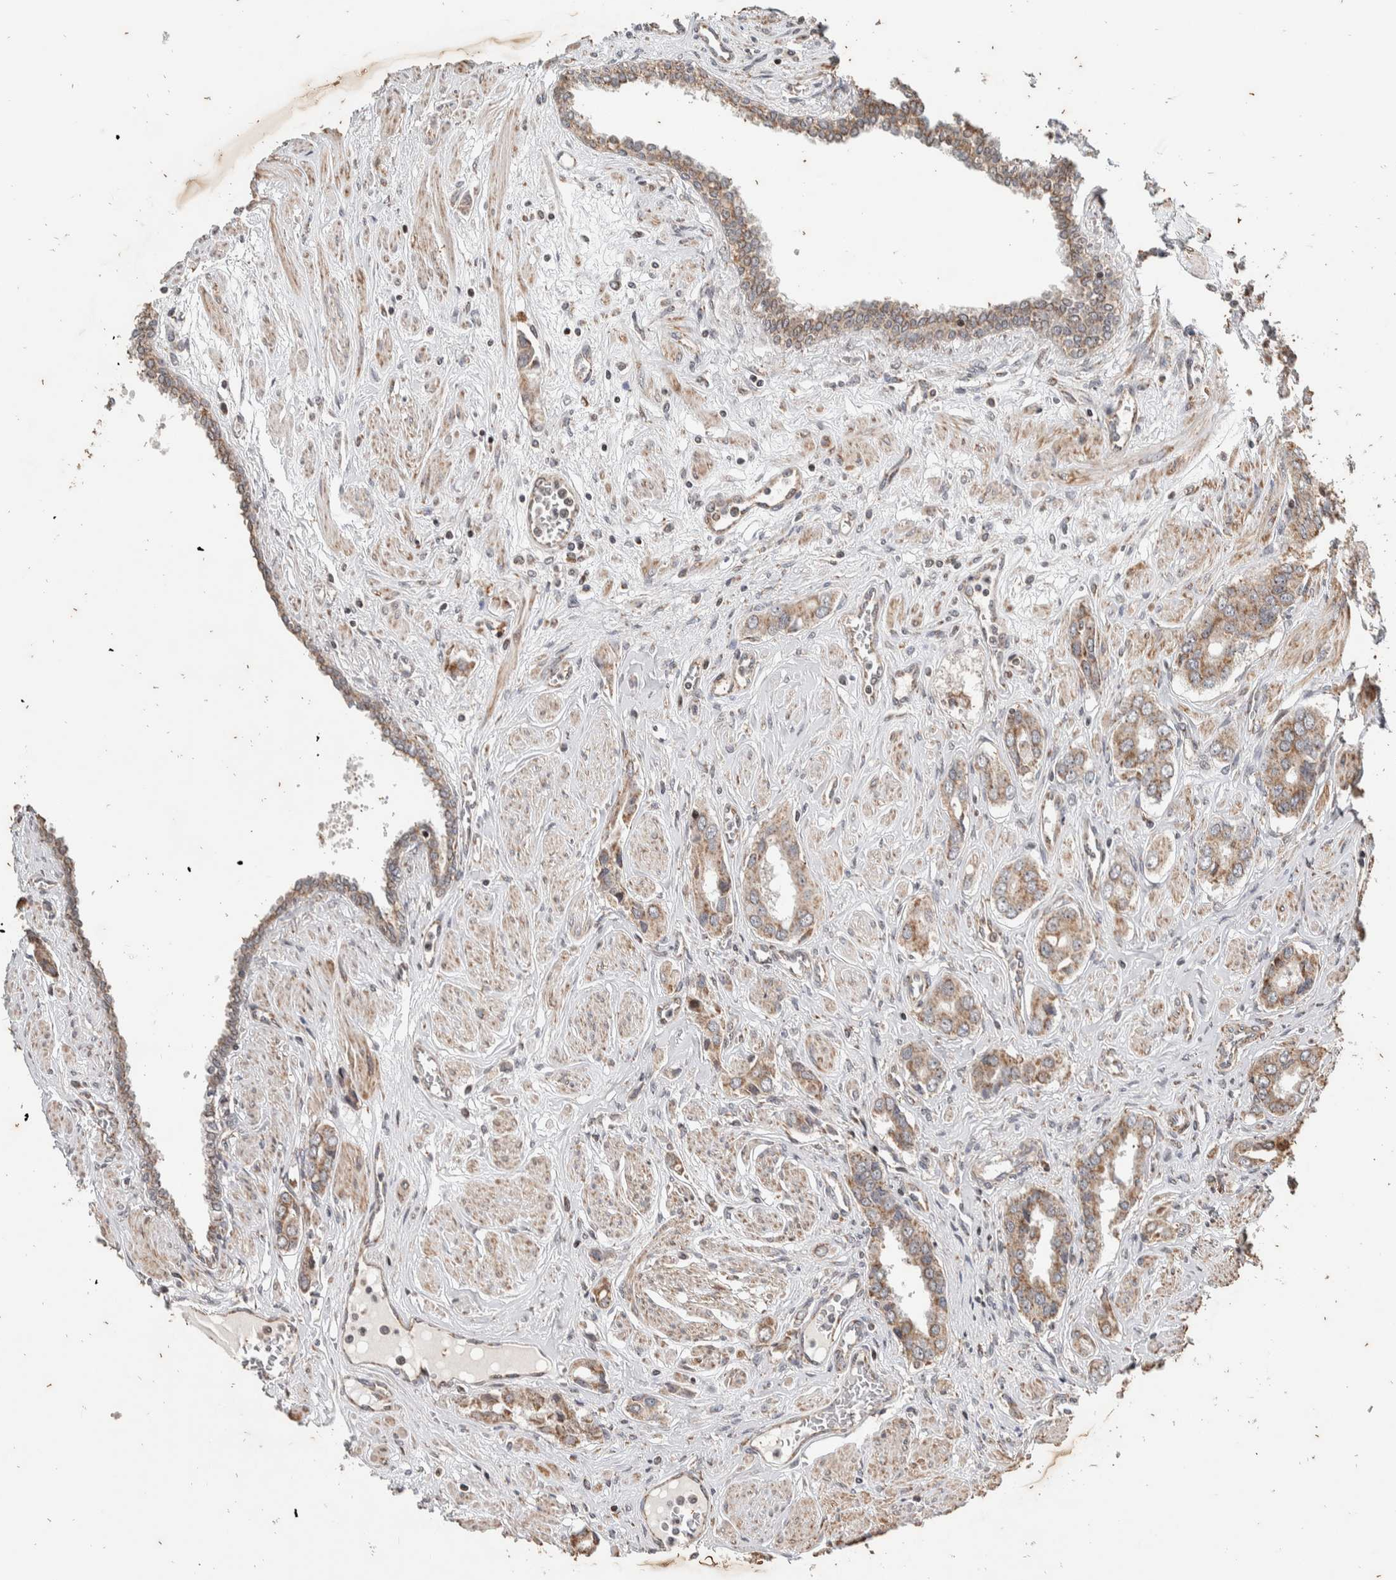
{"staining": {"intensity": "weak", "quantity": ">75%", "location": "cytoplasmic/membranous"}, "tissue": "prostate cancer", "cell_type": "Tumor cells", "image_type": "cancer", "snomed": [{"axis": "morphology", "description": "Adenocarcinoma, High grade"}, {"axis": "topography", "description": "Prostate"}], "caption": "High-magnification brightfield microscopy of prostate adenocarcinoma (high-grade) stained with DAB (brown) and counterstained with hematoxylin (blue). tumor cells exhibit weak cytoplasmic/membranous staining is identified in approximately>75% of cells.", "gene": "ATXN7L1", "patient": {"sex": "male", "age": 52}}